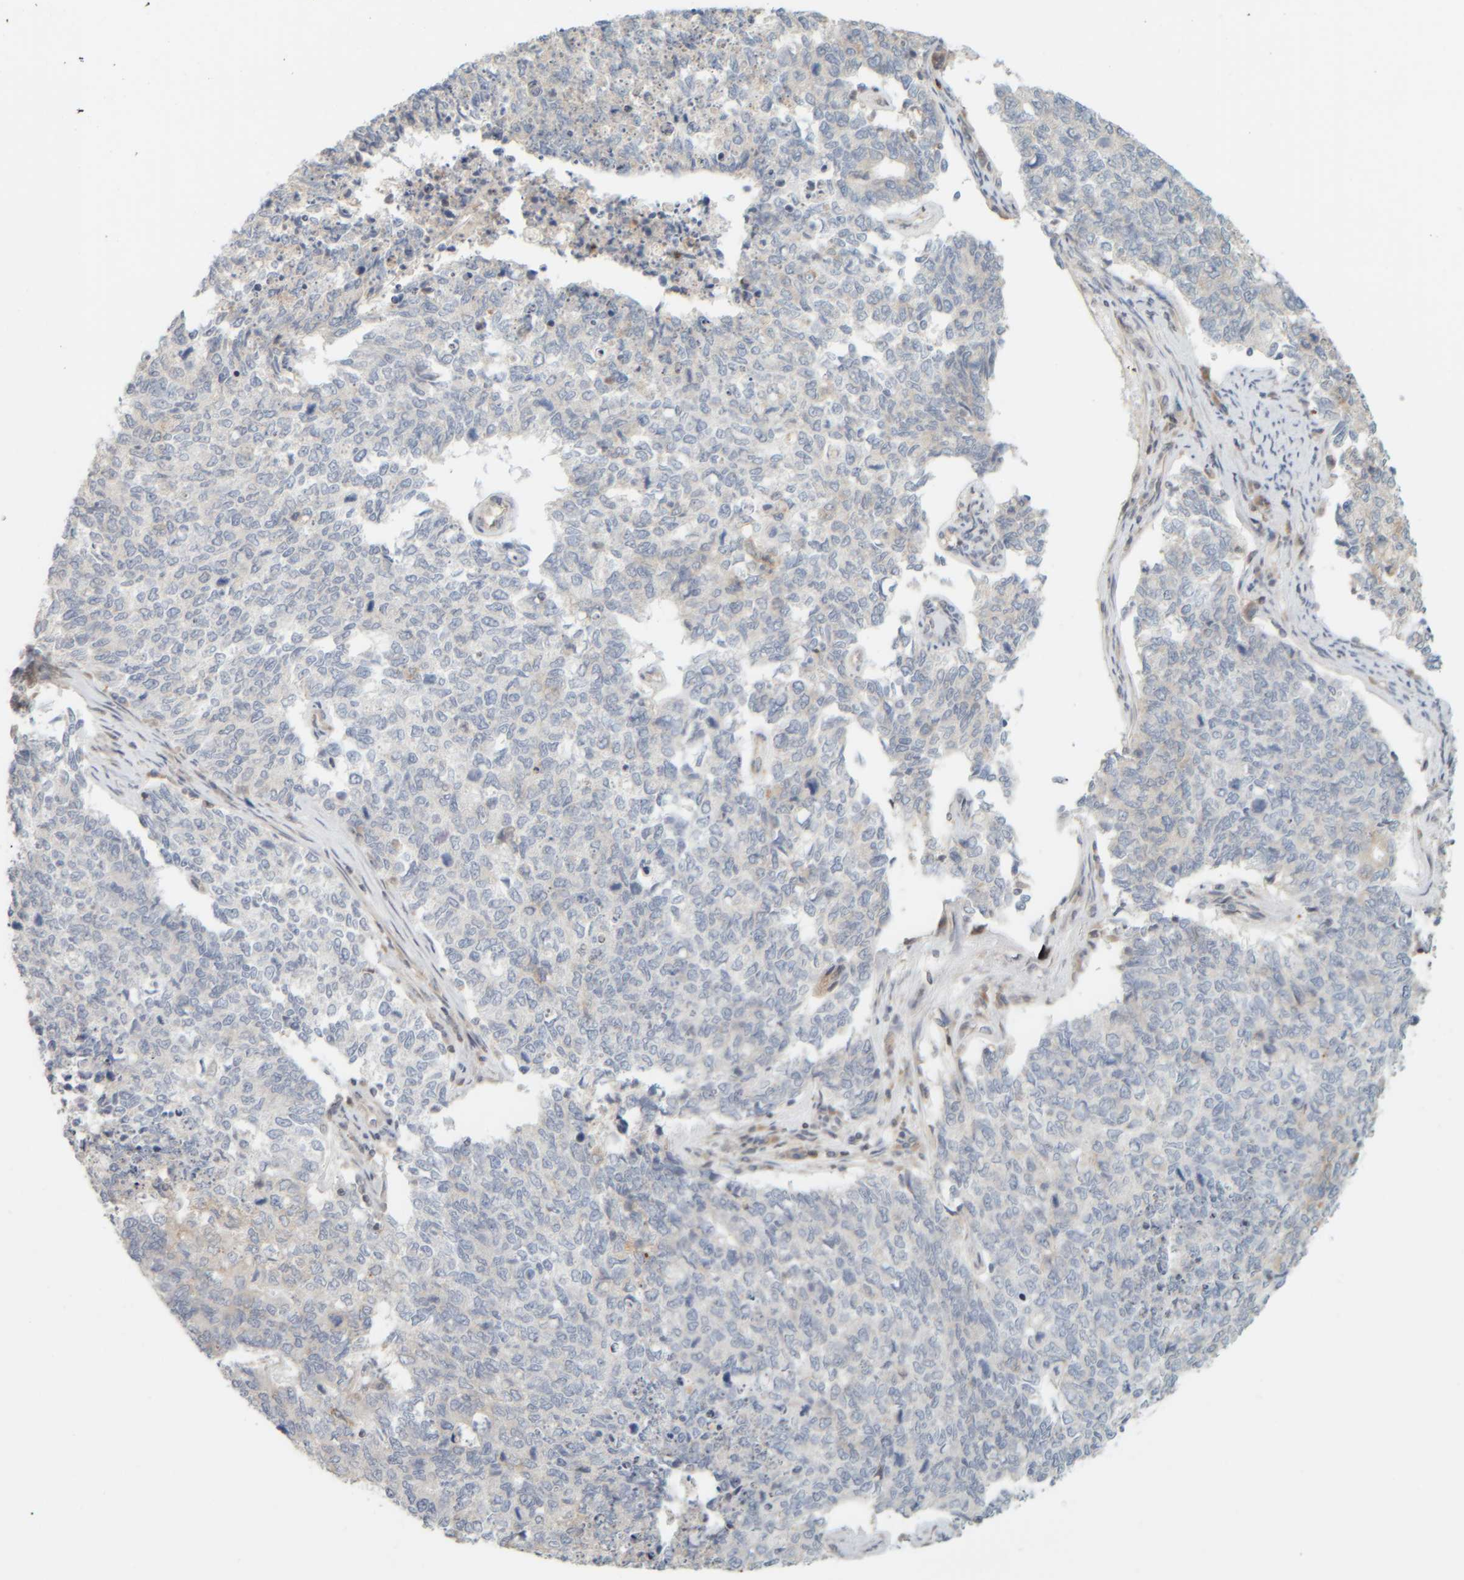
{"staining": {"intensity": "negative", "quantity": "none", "location": "none"}, "tissue": "cervical cancer", "cell_type": "Tumor cells", "image_type": "cancer", "snomed": [{"axis": "morphology", "description": "Squamous cell carcinoma, NOS"}, {"axis": "topography", "description": "Cervix"}], "caption": "A histopathology image of cervical cancer (squamous cell carcinoma) stained for a protein displays no brown staining in tumor cells.", "gene": "PTGES3L-AARSD1", "patient": {"sex": "female", "age": 63}}